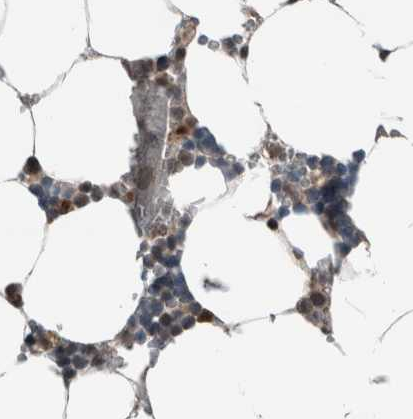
{"staining": {"intensity": "strong", "quantity": "25%-75%", "location": "nuclear"}, "tissue": "bone marrow", "cell_type": "Hematopoietic cells", "image_type": "normal", "snomed": [{"axis": "morphology", "description": "Normal tissue, NOS"}, {"axis": "topography", "description": "Bone marrow"}], "caption": "Strong nuclear expression for a protein is seen in approximately 25%-75% of hematopoietic cells of benign bone marrow using immunohistochemistry.", "gene": "SPAG7", "patient": {"sex": "male", "age": 70}}